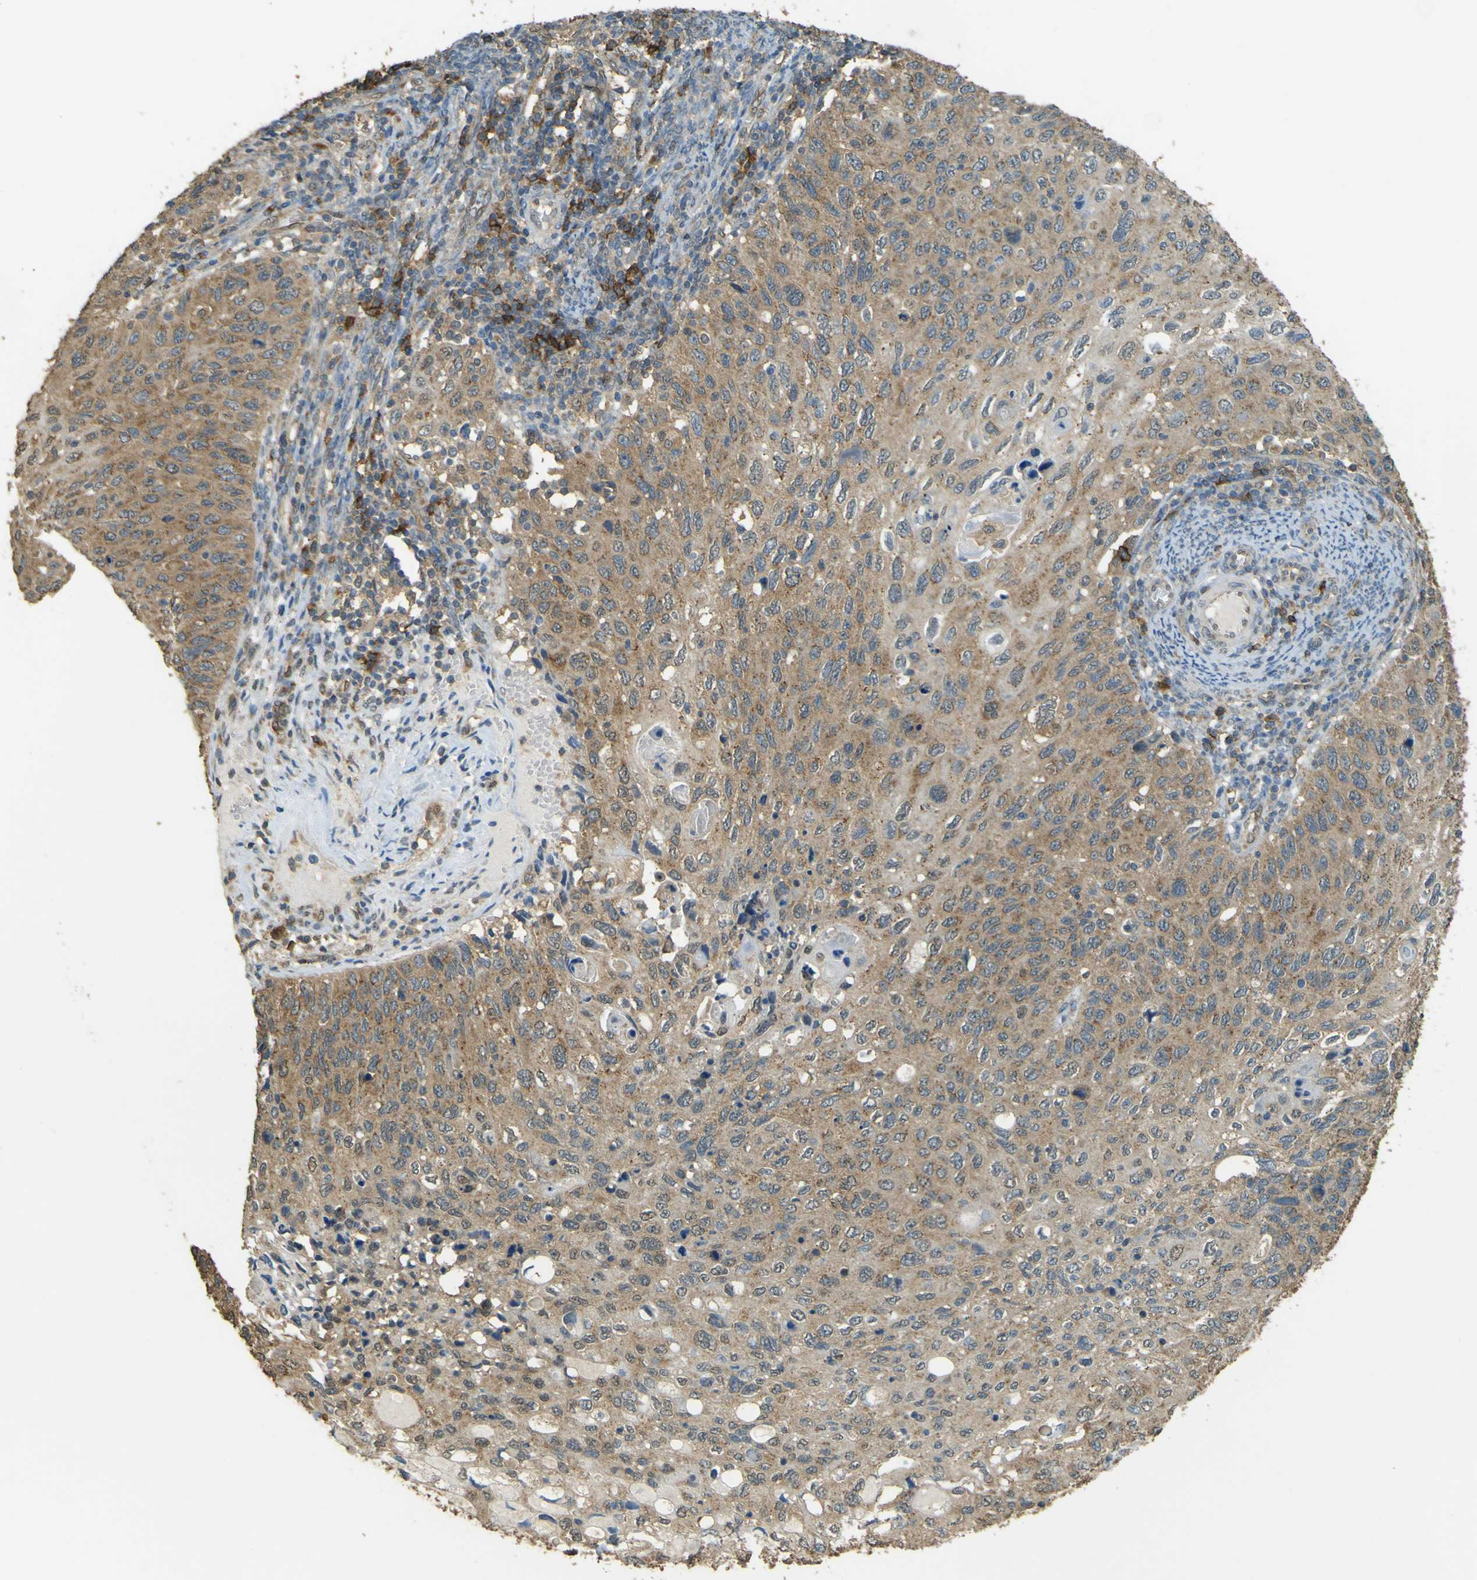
{"staining": {"intensity": "moderate", "quantity": ">75%", "location": "cytoplasmic/membranous"}, "tissue": "cervical cancer", "cell_type": "Tumor cells", "image_type": "cancer", "snomed": [{"axis": "morphology", "description": "Squamous cell carcinoma, NOS"}, {"axis": "topography", "description": "Cervix"}], "caption": "Immunohistochemistry (IHC) (DAB (3,3'-diaminobenzidine)) staining of human cervical cancer shows moderate cytoplasmic/membranous protein expression in approximately >75% of tumor cells.", "gene": "GOLGA1", "patient": {"sex": "female", "age": 70}}